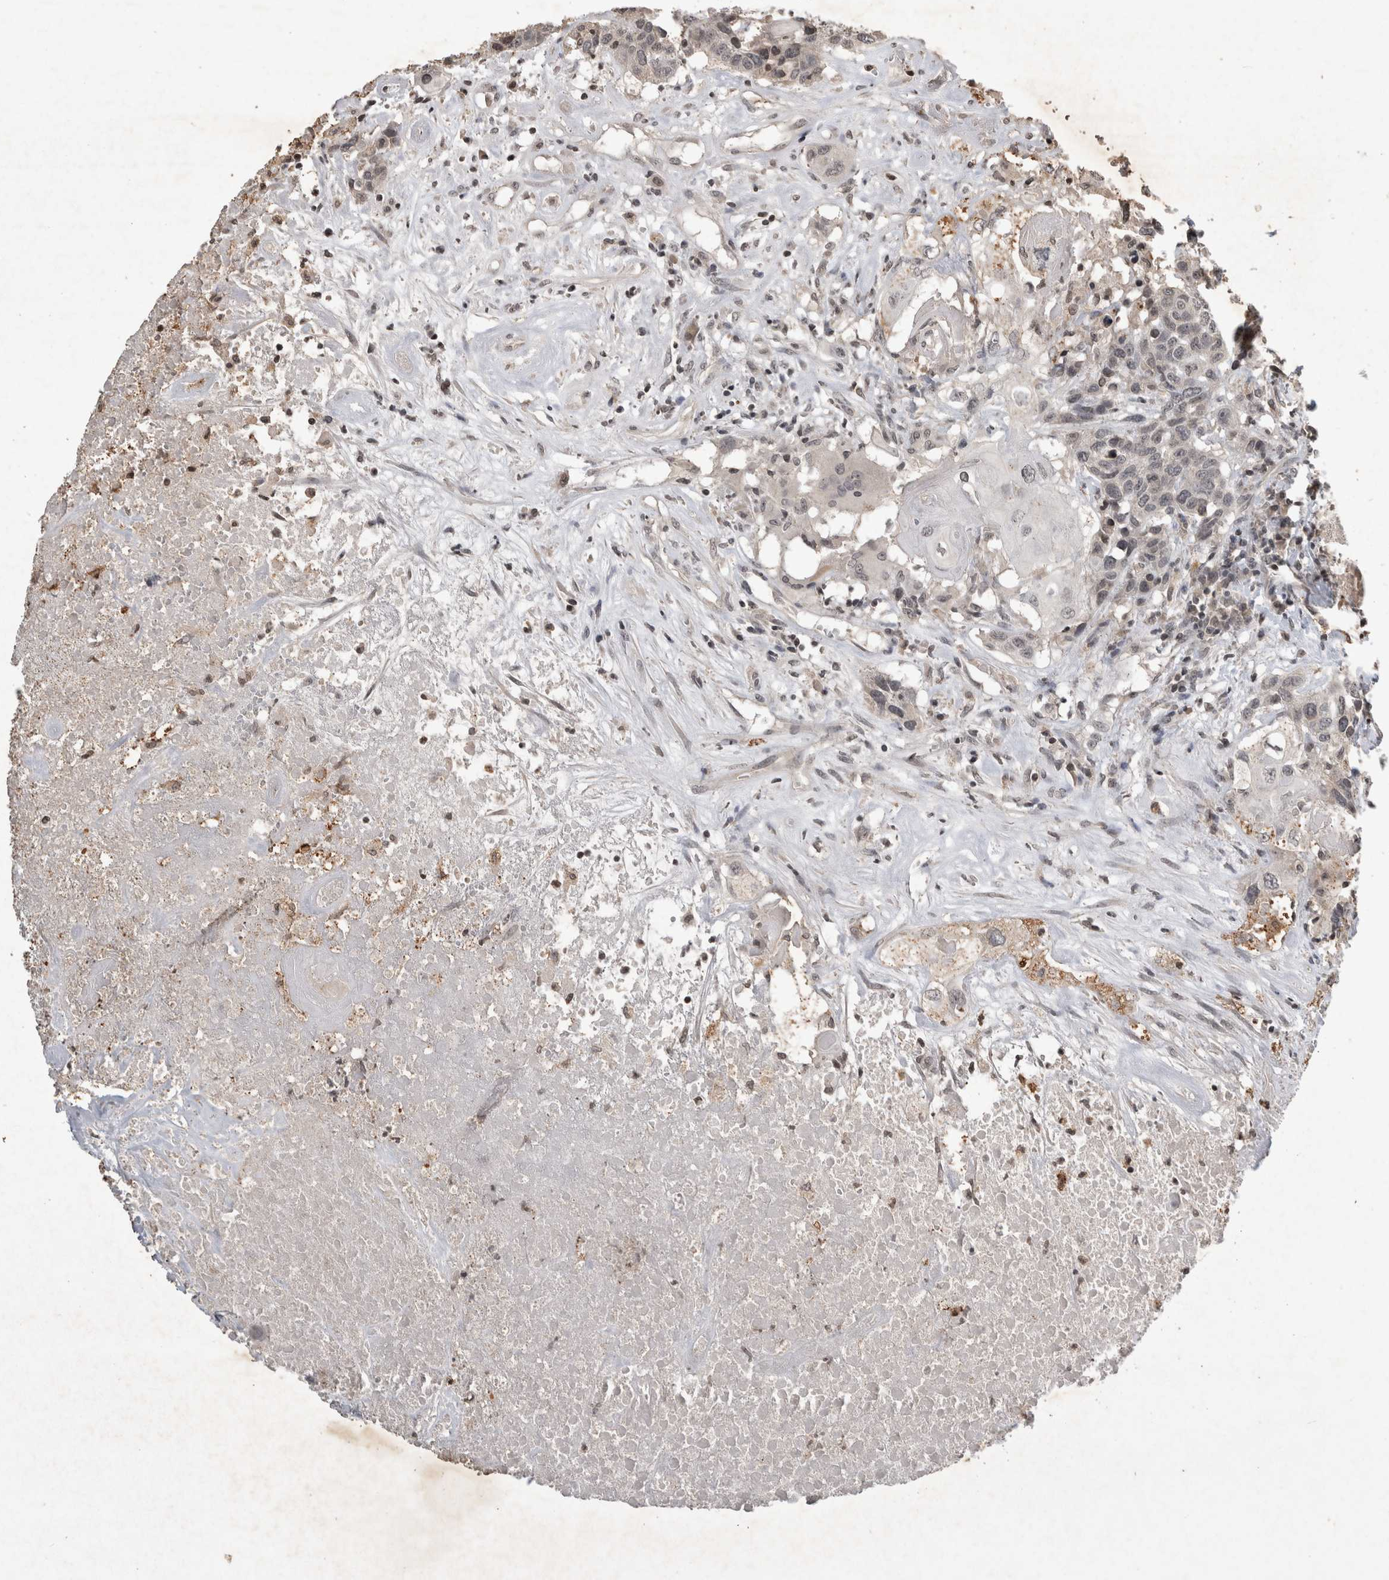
{"staining": {"intensity": "negative", "quantity": "none", "location": "none"}, "tissue": "head and neck cancer", "cell_type": "Tumor cells", "image_type": "cancer", "snomed": [{"axis": "morphology", "description": "Squamous cell carcinoma, NOS"}, {"axis": "topography", "description": "Head-Neck"}], "caption": "An IHC histopathology image of head and neck cancer is shown. There is no staining in tumor cells of head and neck cancer. (DAB immunohistochemistry (IHC) visualized using brightfield microscopy, high magnification).", "gene": "HRK", "patient": {"sex": "male", "age": 66}}